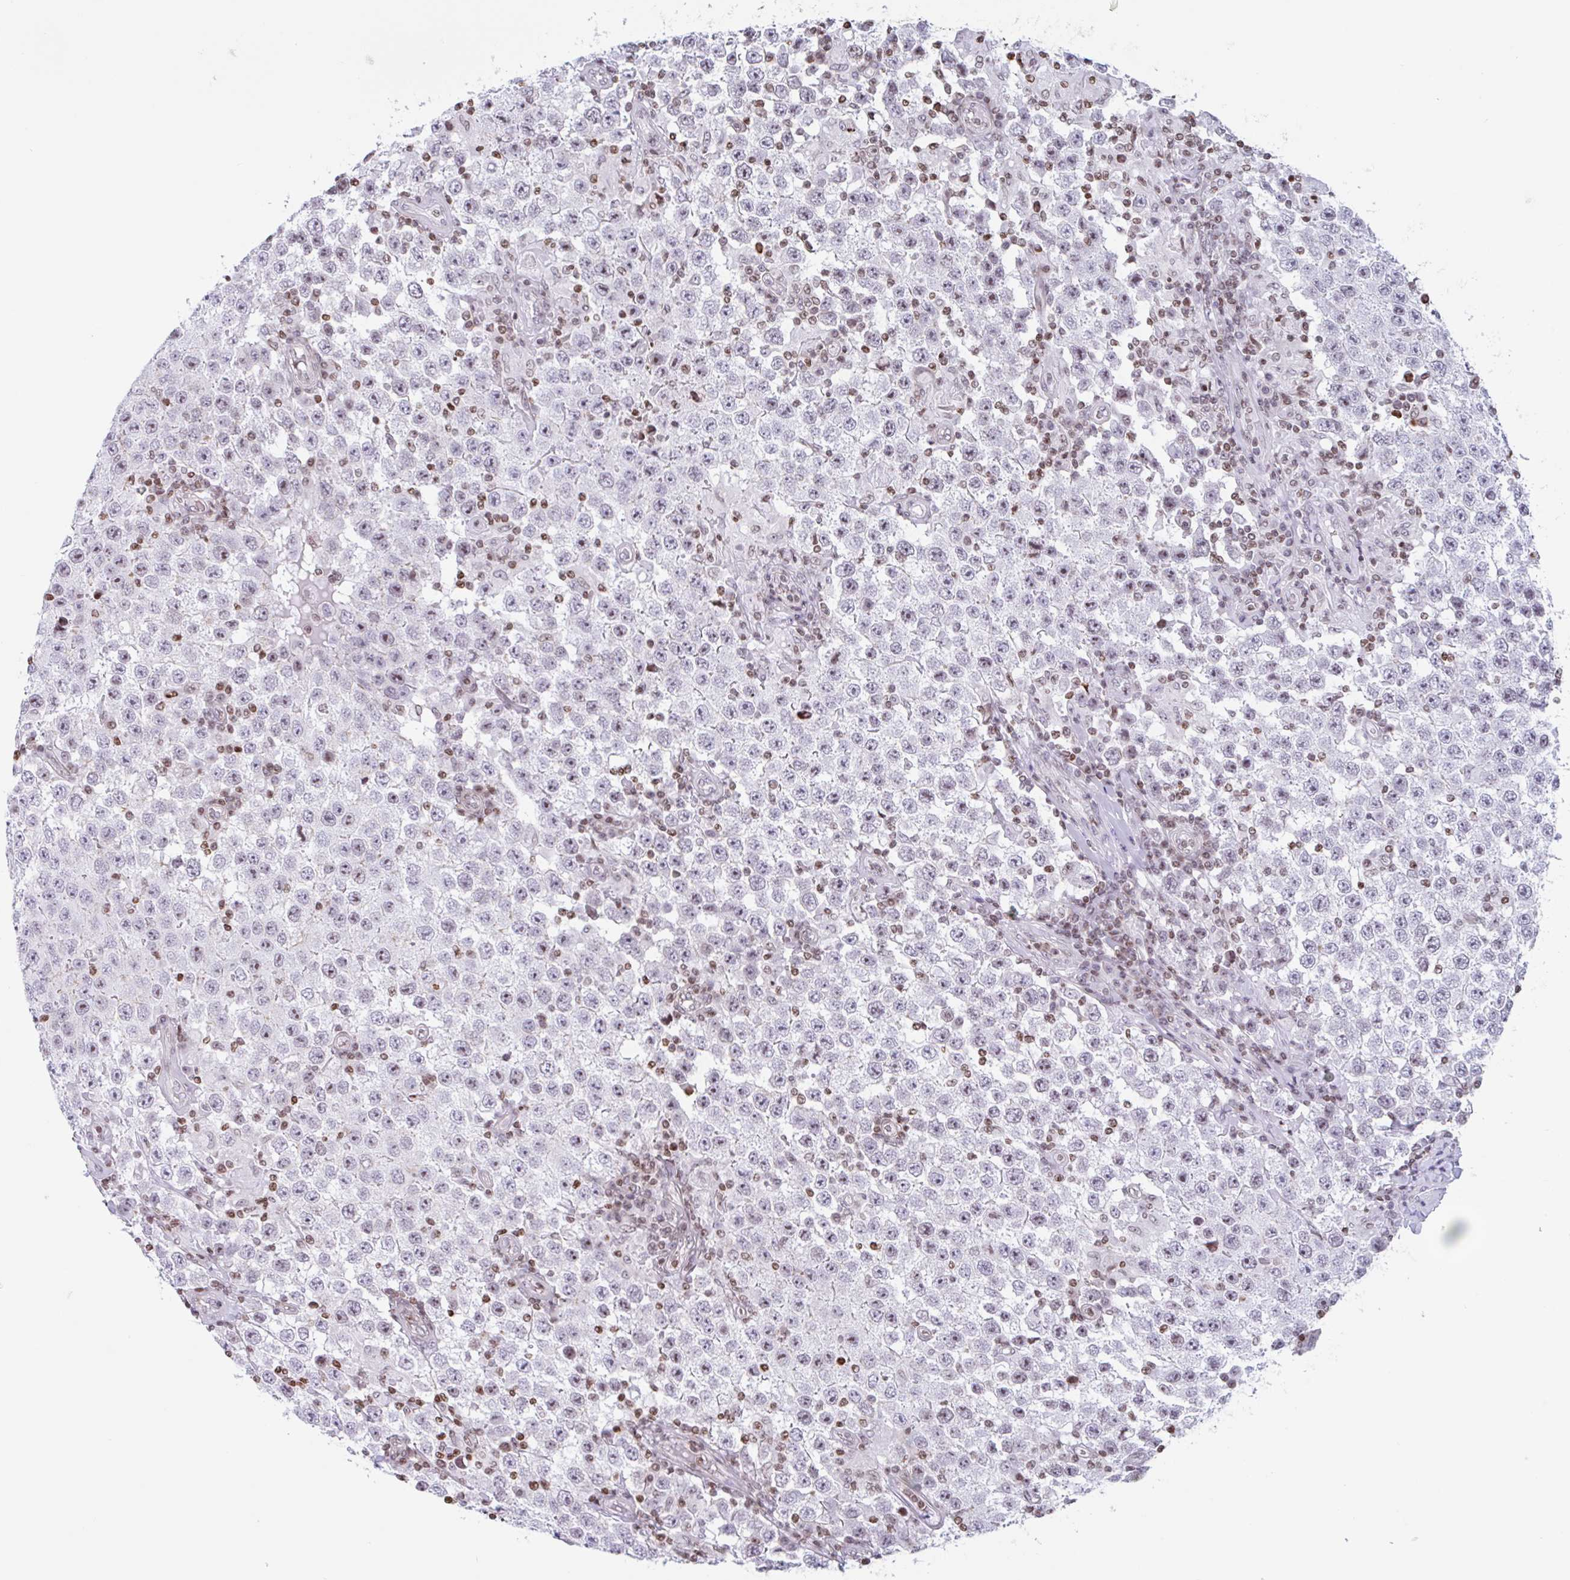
{"staining": {"intensity": "weak", "quantity": "<25%", "location": "nuclear"}, "tissue": "testis cancer", "cell_type": "Tumor cells", "image_type": "cancer", "snomed": [{"axis": "morphology", "description": "Normal tissue, NOS"}, {"axis": "morphology", "description": "Urothelial carcinoma, High grade"}, {"axis": "morphology", "description": "Seminoma, NOS"}, {"axis": "morphology", "description": "Carcinoma, Embryonal, NOS"}, {"axis": "topography", "description": "Urinary bladder"}, {"axis": "topography", "description": "Testis"}], "caption": "IHC micrograph of testis cancer stained for a protein (brown), which displays no expression in tumor cells. The staining is performed using DAB (3,3'-diaminobenzidine) brown chromogen with nuclei counter-stained in using hematoxylin.", "gene": "NOL6", "patient": {"sex": "male", "age": 41}}